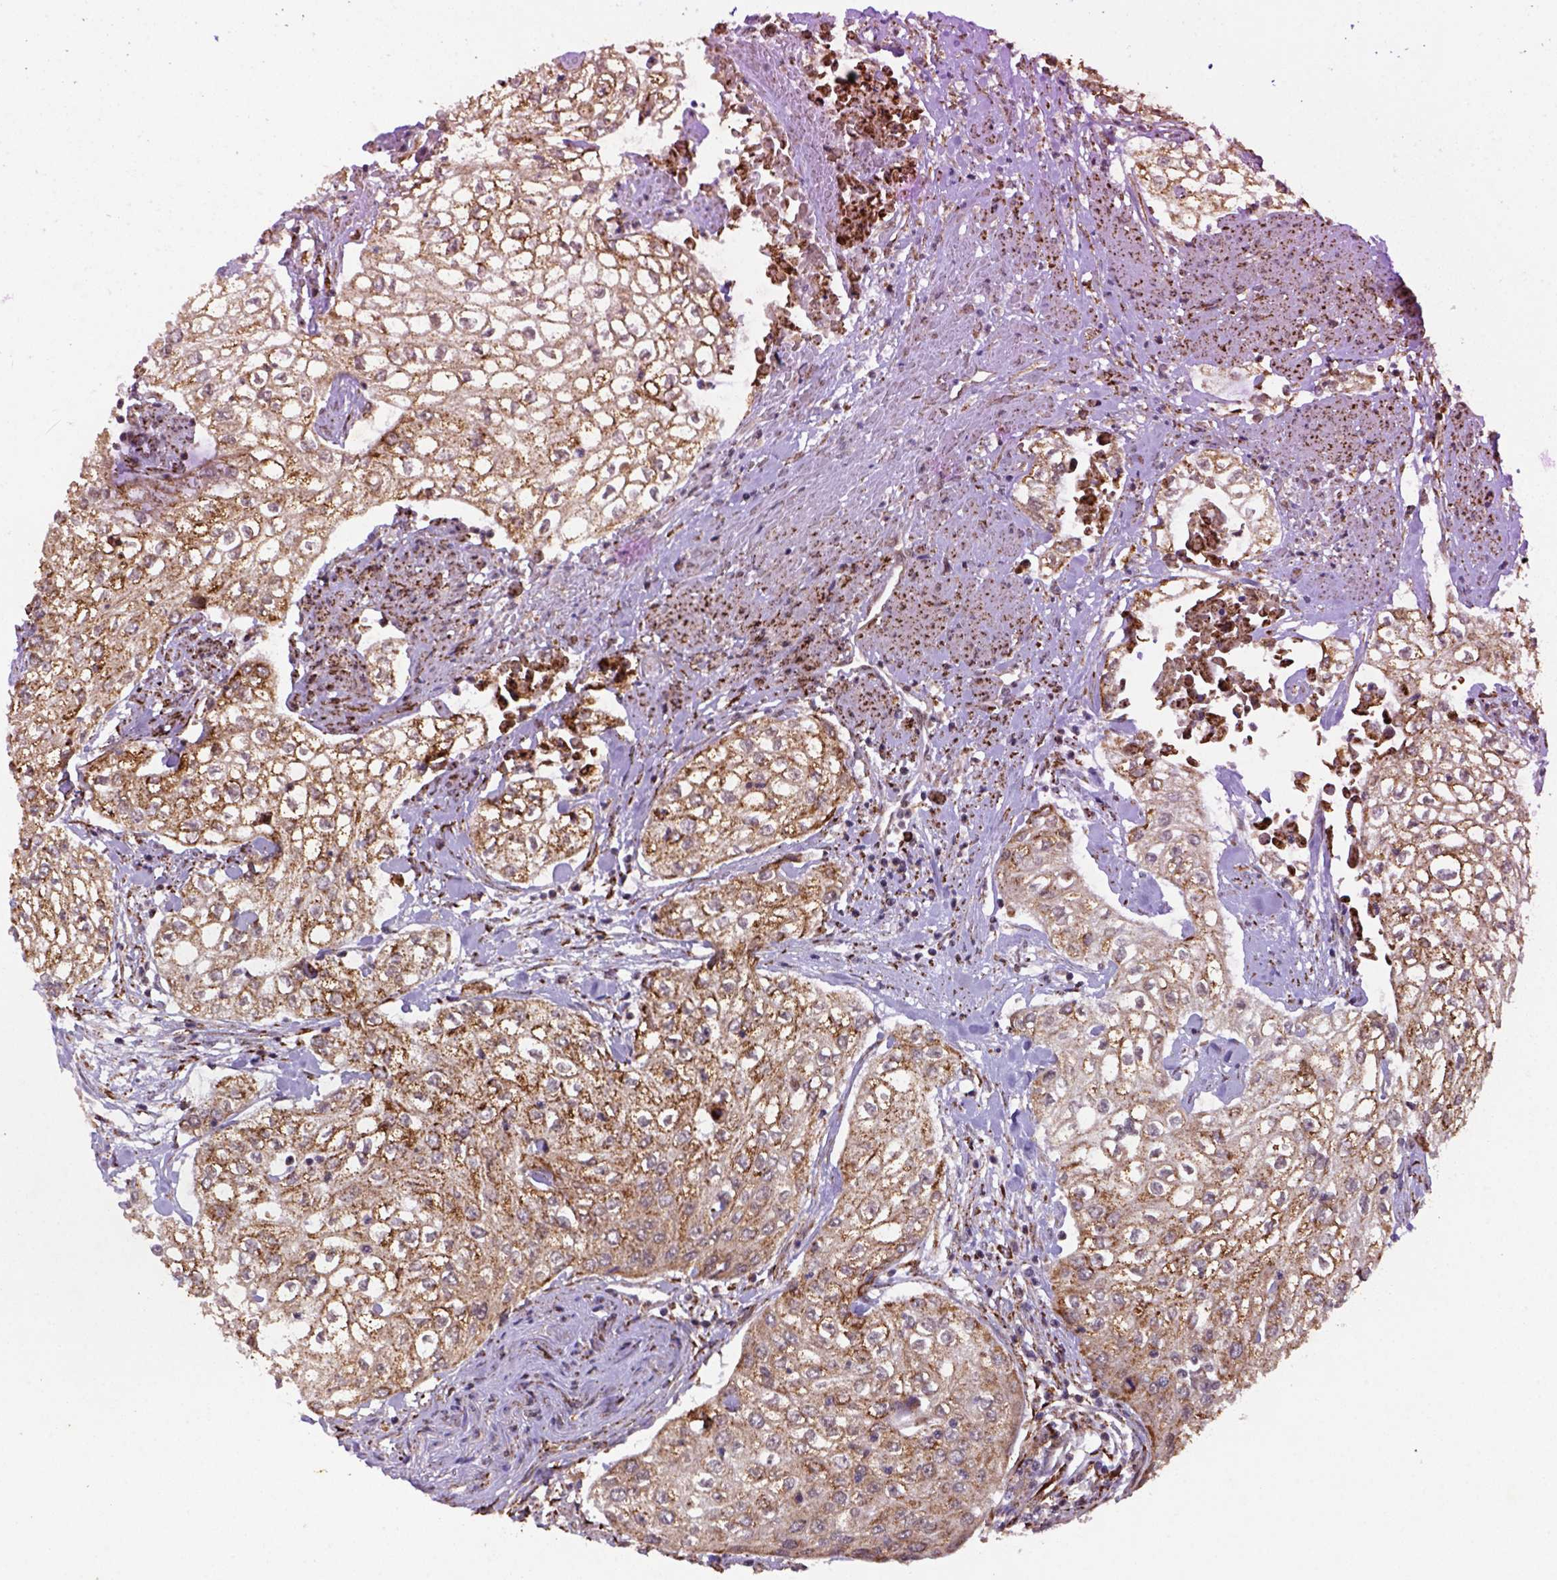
{"staining": {"intensity": "moderate", "quantity": ">75%", "location": "cytoplasmic/membranous"}, "tissue": "urothelial cancer", "cell_type": "Tumor cells", "image_type": "cancer", "snomed": [{"axis": "morphology", "description": "Urothelial carcinoma, High grade"}, {"axis": "topography", "description": "Urinary bladder"}], "caption": "IHC (DAB) staining of human high-grade urothelial carcinoma displays moderate cytoplasmic/membranous protein expression in about >75% of tumor cells. (DAB = brown stain, brightfield microscopy at high magnification).", "gene": "FZD7", "patient": {"sex": "male", "age": 62}}